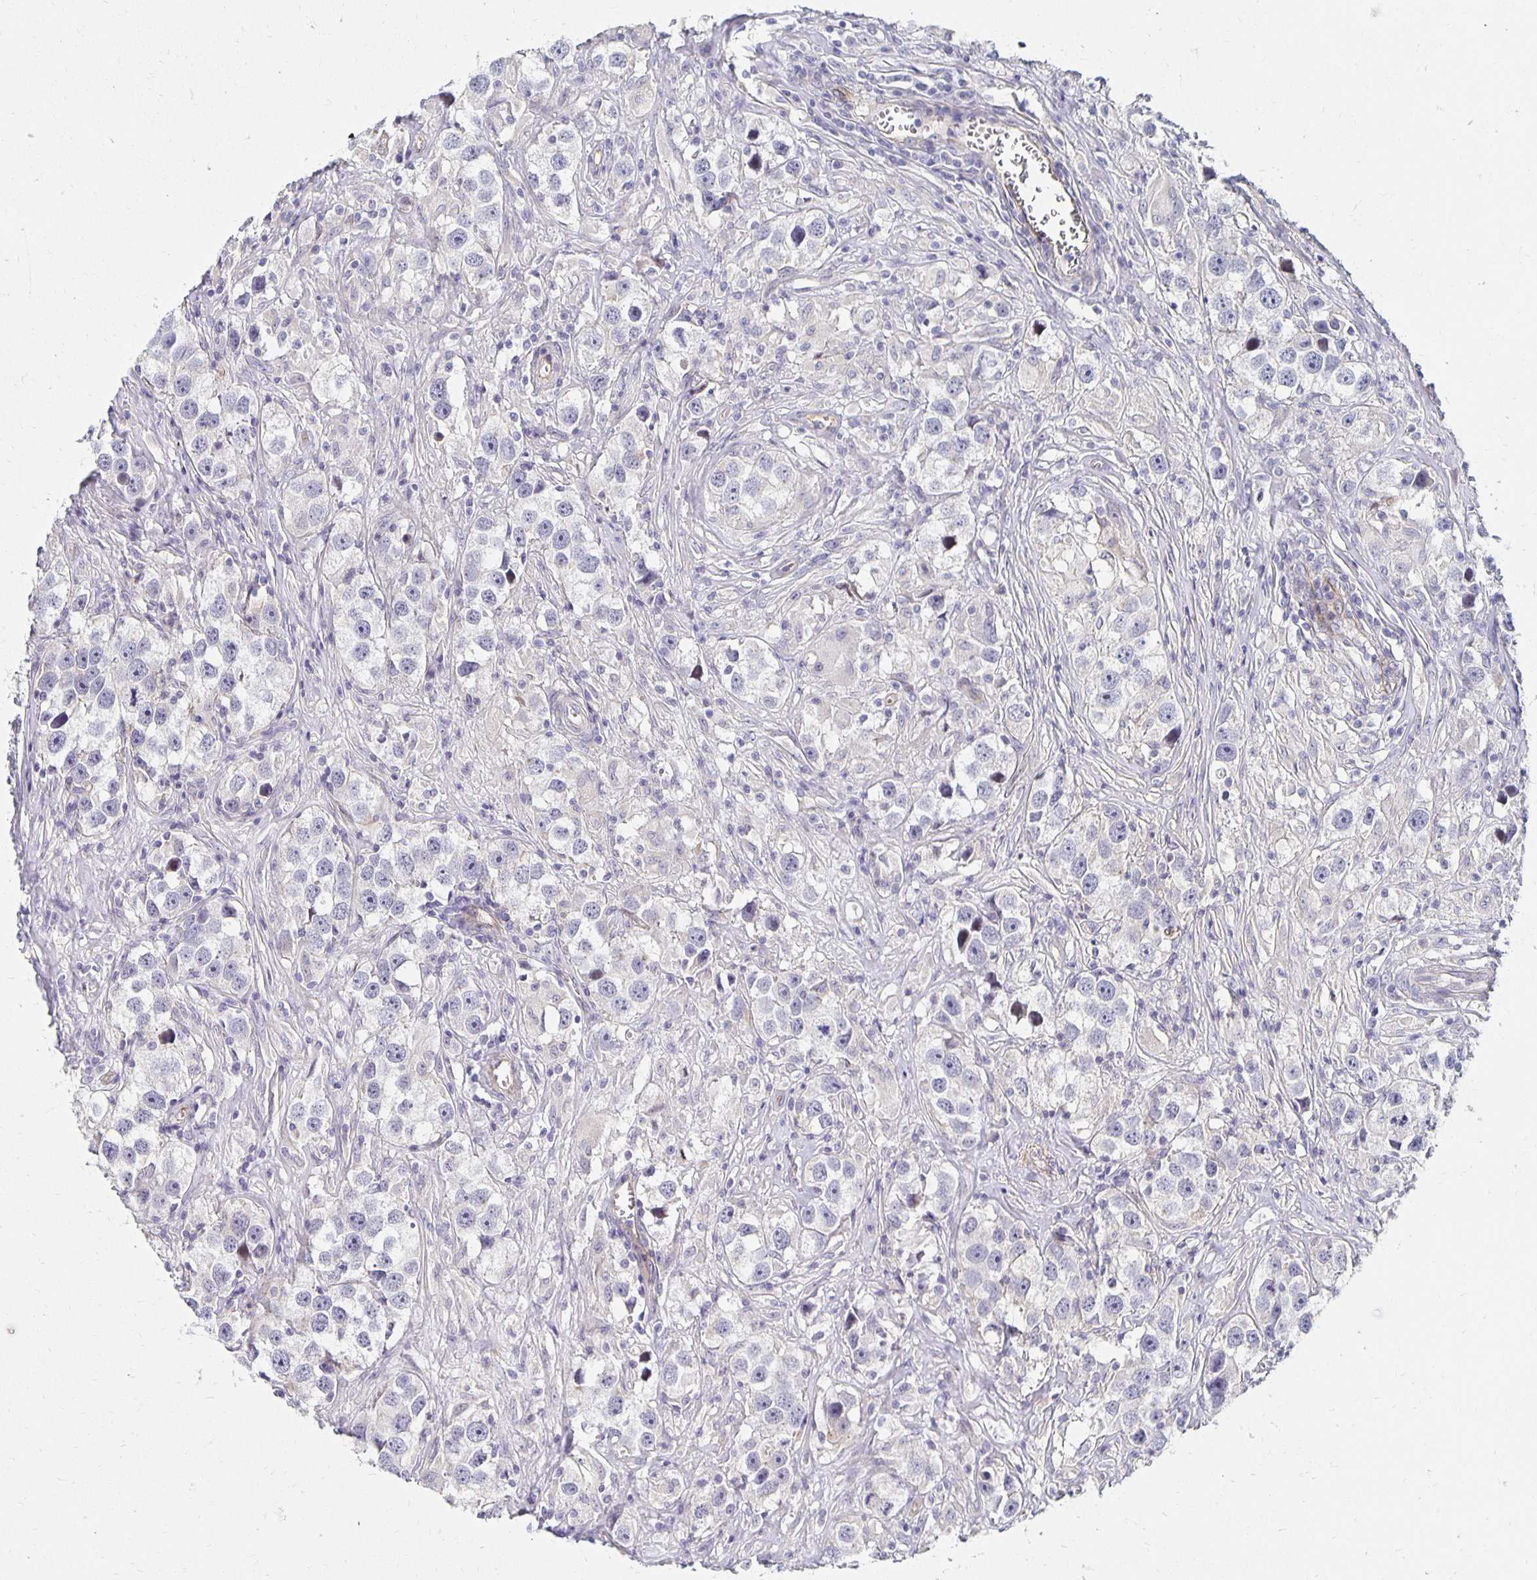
{"staining": {"intensity": "negative", "quantity": "none", "location": "none"}, "tissue": "testis cancer", "cell_type": "Tumor cells", "image_type": "cancer", "snomed": [{"axis": "morphology", "description": "Seminoma, NOS"}, {"axis": "topography", "description": "Testis"}], "caption": "Tumor cells are negative for protein expression in human seminoma (testis). The staining is performed using DAB brown chromogen with nuclei counter-stained in using hematoxylin.", "gene": "SORL1", "patient": {"sex": "male", "age": 49}}